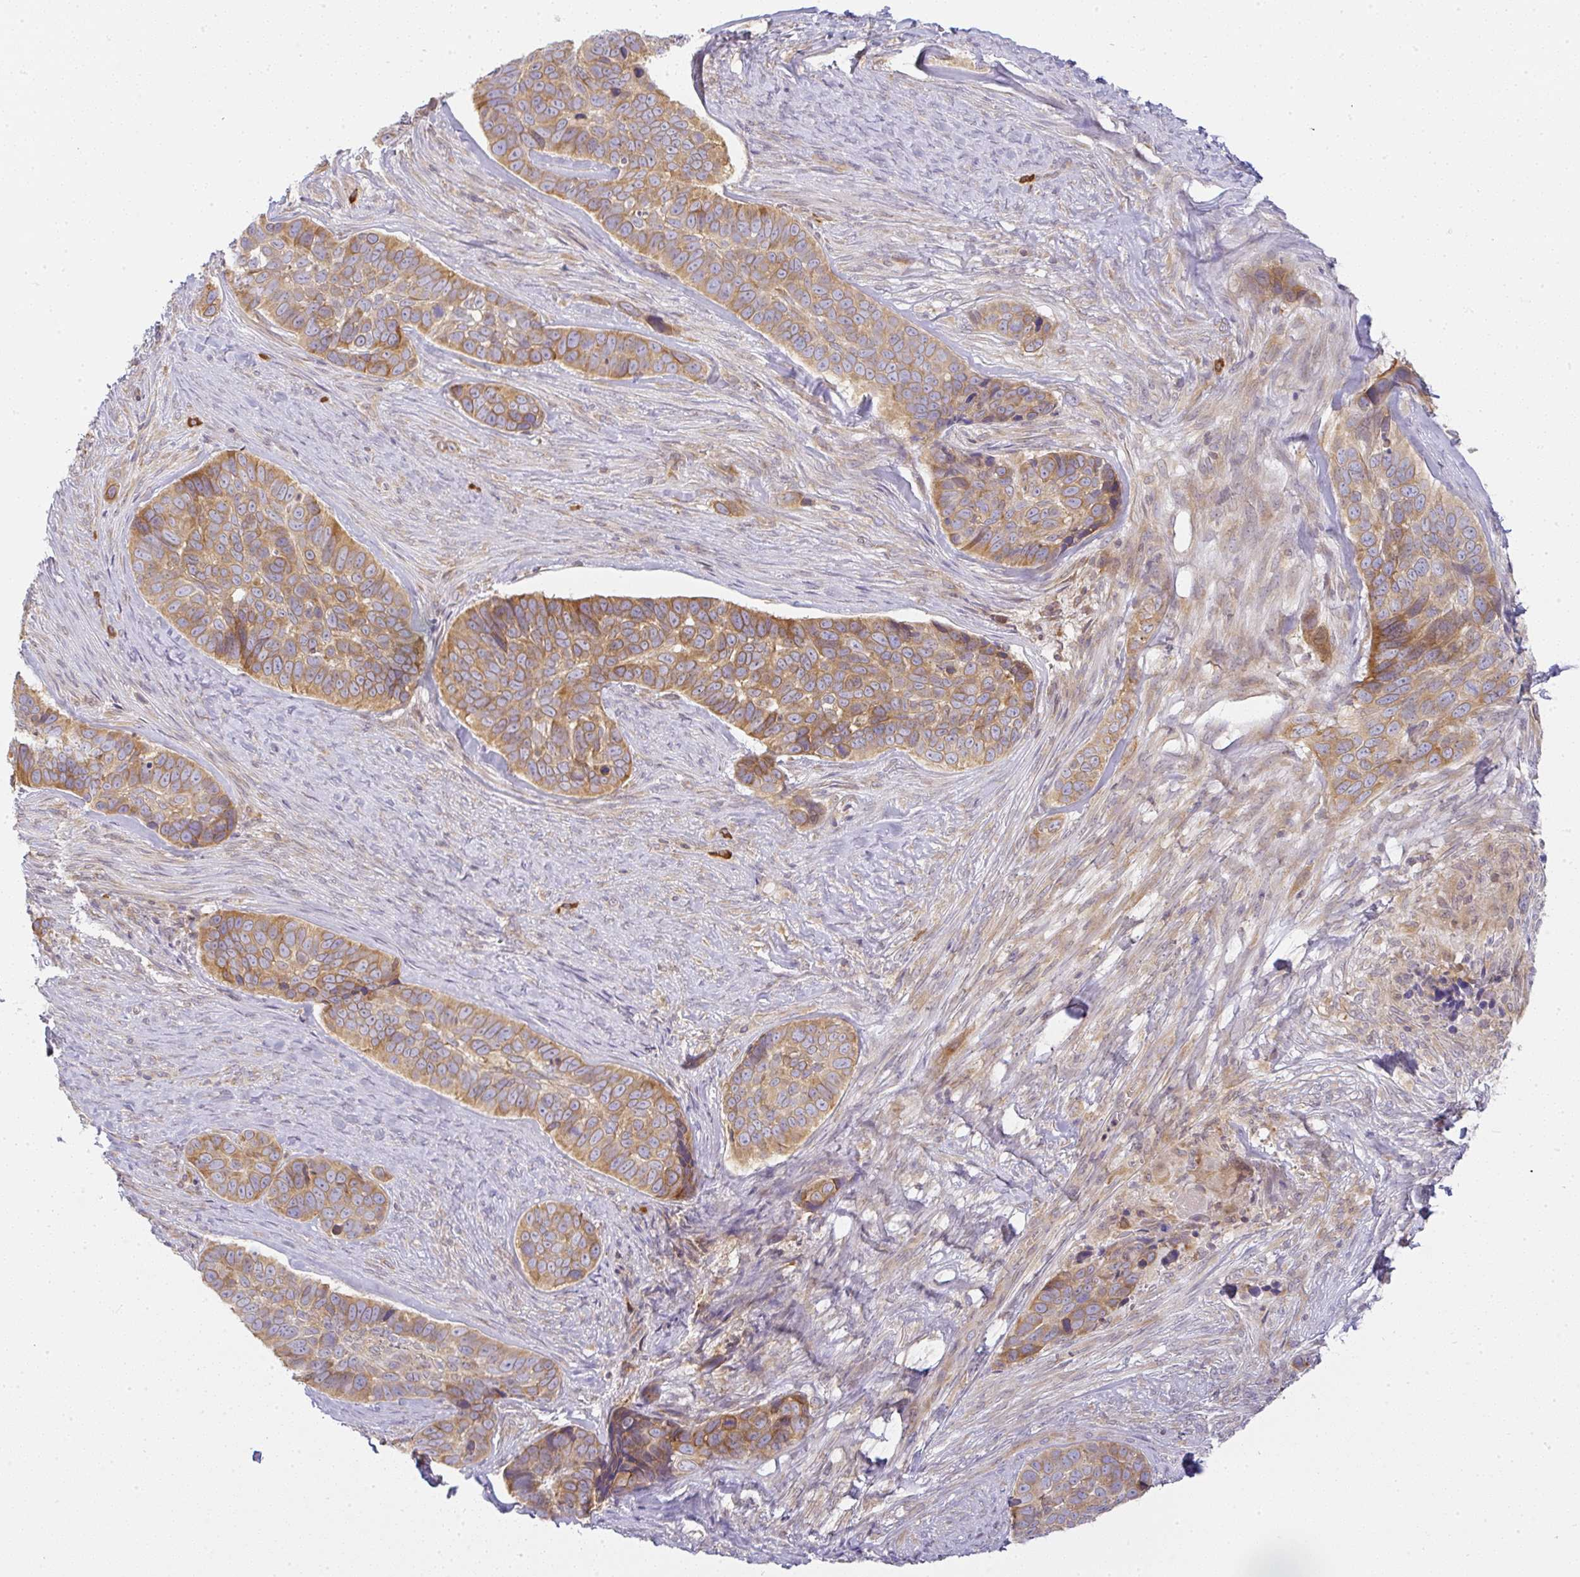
{"staining": {"intensity": "moderate", "quantity": ">75%", "location": "cytoplasmic/membranous"}, "tissue": "skin cancer", "cell_type": "Tumor cells", "image_type": "cancer", "snomed": [{"axis": "morphology", "description": "Basal cell carcinoma"}, {"axis": "topography", "description": "Skin"}], "caption": "Immunohistochemistry (IHC) (DAB) staining of skin basal cell carcinoma reveals moderate cytoplasmic/membranous protein staining in approximately >75% of tumor cells.", "gene": "DERL2", "patient": {"sex": "female", "age": 82}}